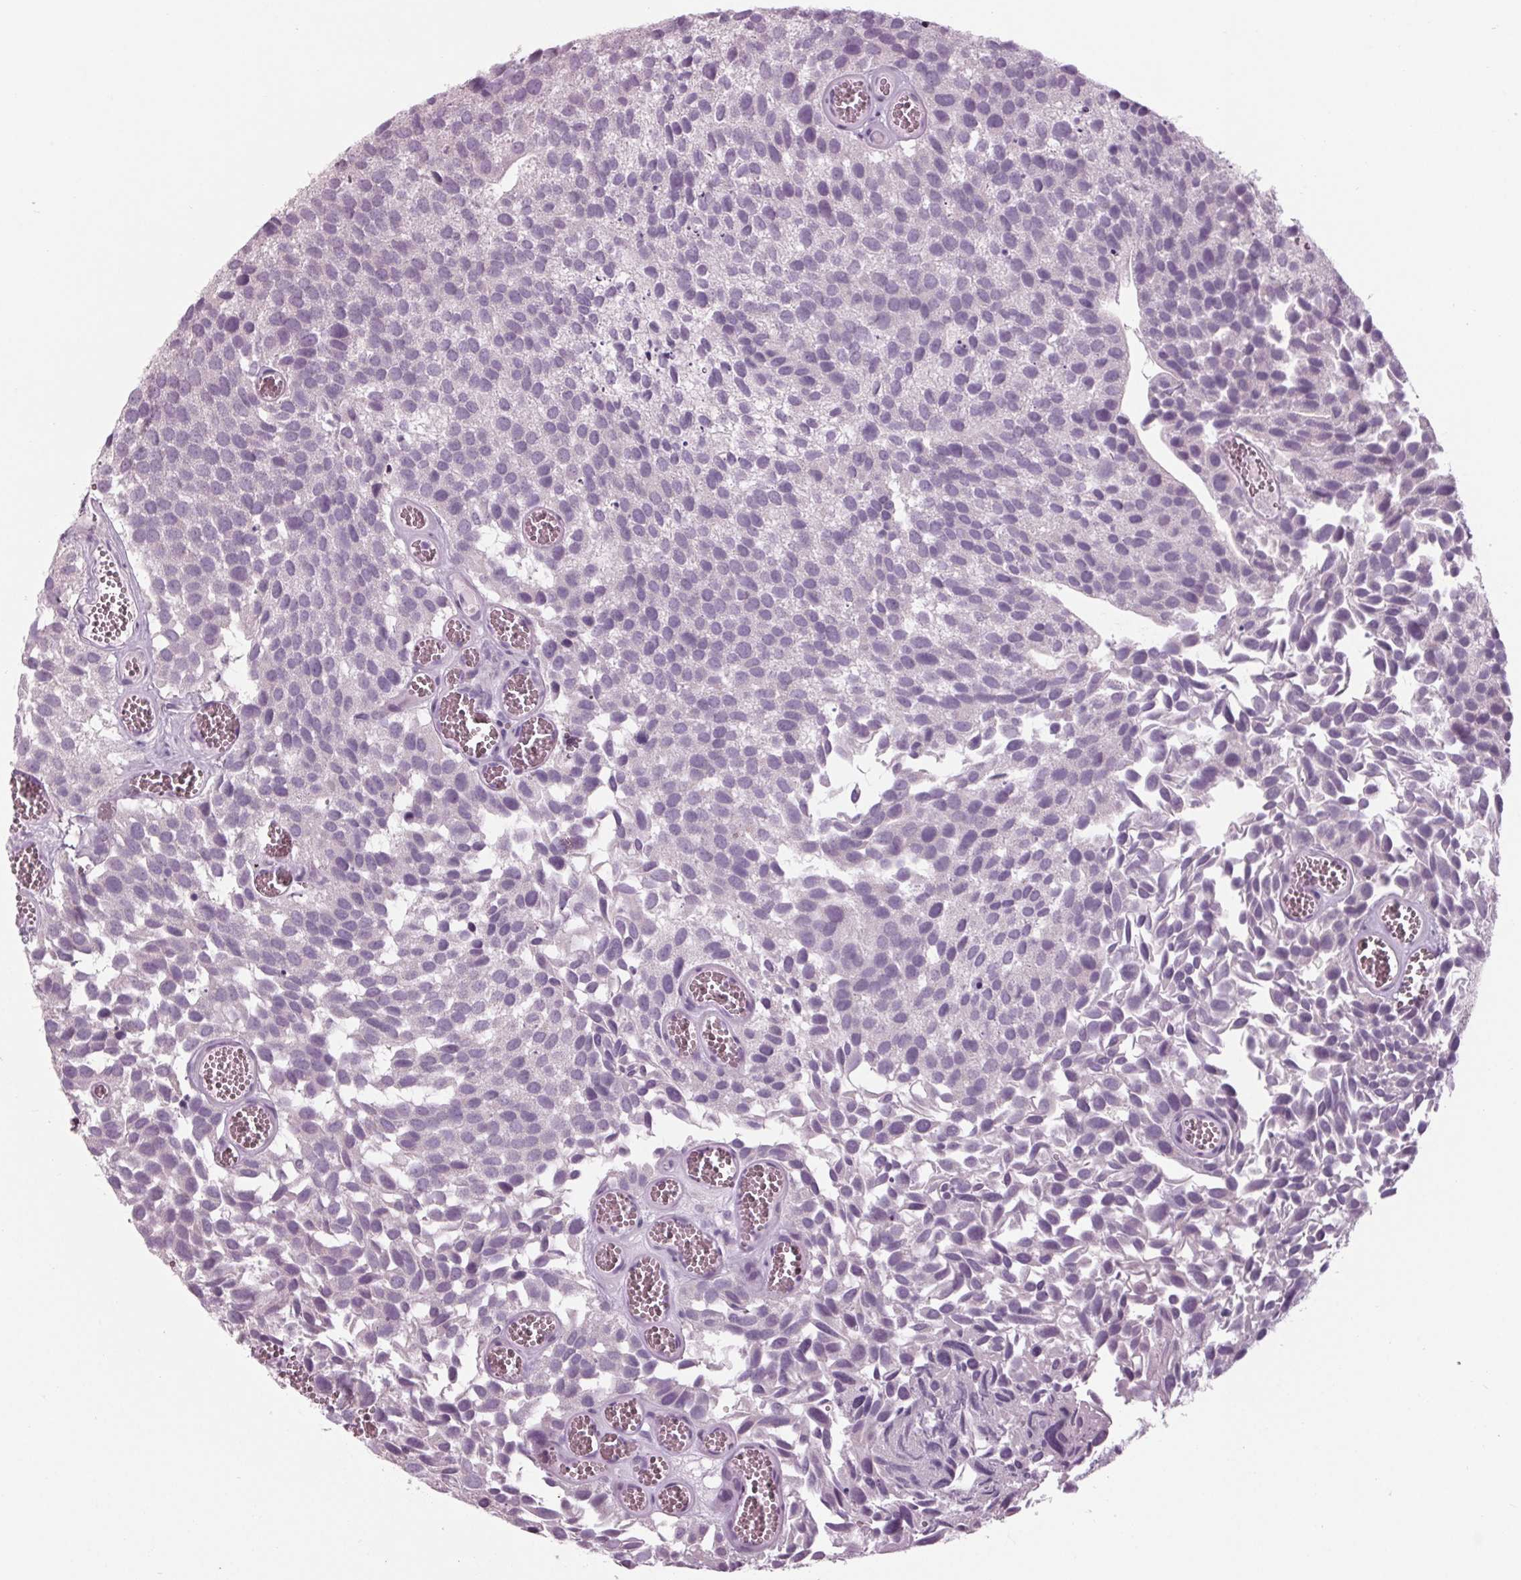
{"staining": {"intensity": "negative", "quantity": "none", "location": "none"}, "tissue": "urothelial cancer", "cell_type": "Tumor cells", "image_type": "cancer", "snomed": [{"axis": "morphology", "description": "Urothelial carcinoma, Low grade"}, {"axis": "topography", "description": "Urinary bladder"}], "caption": "Tumor cells show no significant protein positivity in urothelial carcinoma (low-grade). Brightfield microscopy of IHC stained with DAB (3,3'-diaminobenzidine) (brown) and hematoxylin (blue), captured at high magnification.", "gene": "TNNC2", "patient": {"sex": "female", "age": 69}}